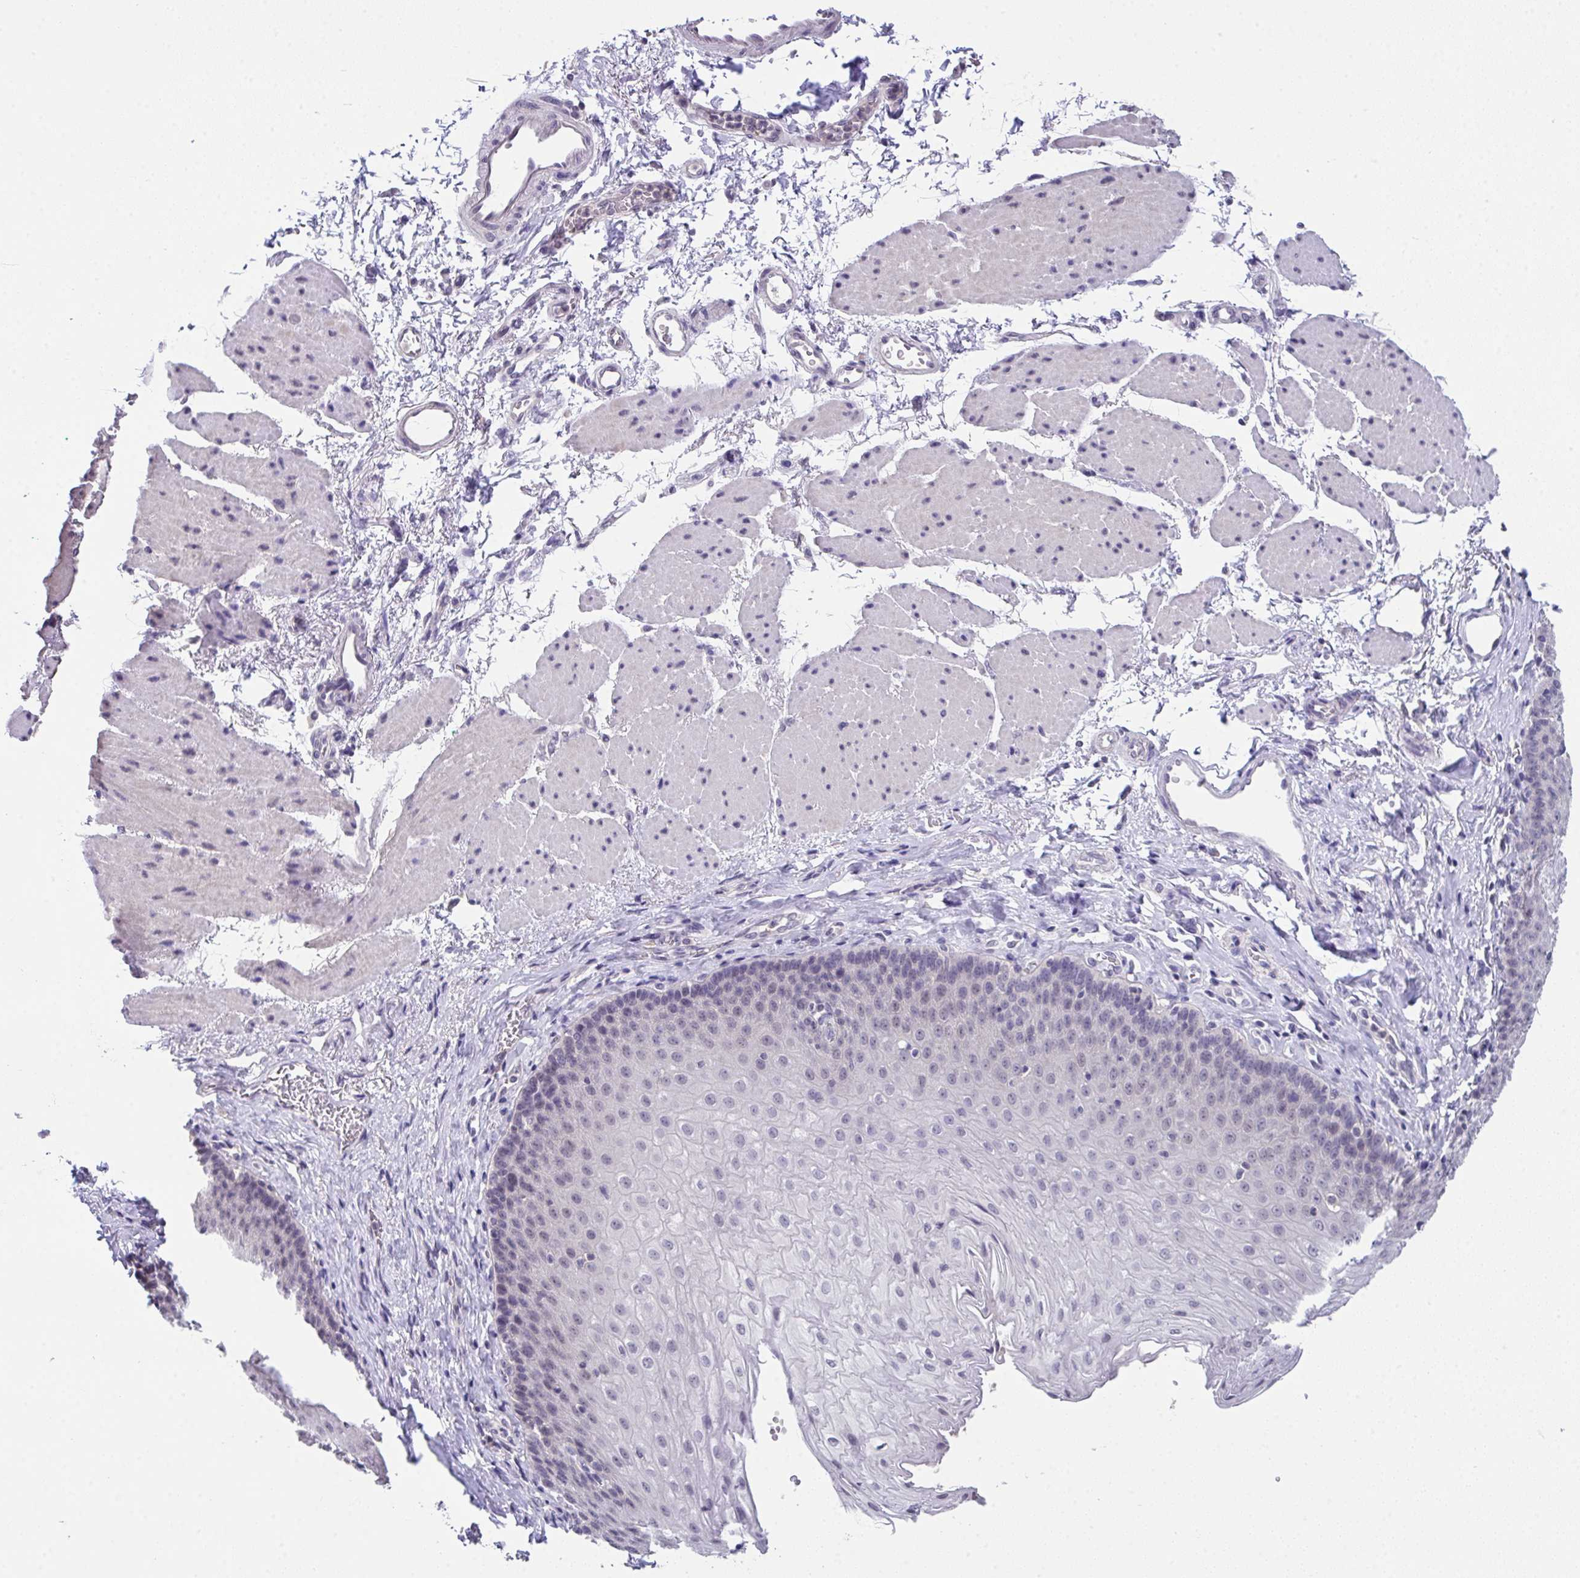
{"staining": {"intensity": "negative", "quantity": "none", "location": "none"}, "tissue": "esophagus", "cell_type": "Squamous epithelial cells", "image_type": "normal", "snomed": [{"axis": "morphology", "description": "Normal tissue, NOS"}, {"axis": "topography", "description": "Esophagus"}], "caption": "DAB immunohistochemical staining of normal human esophagus reveals no significant staining in squamous epithelial cells.", "gene": "GLTPD2", "patient": {"sex": "female", "age": 81}}